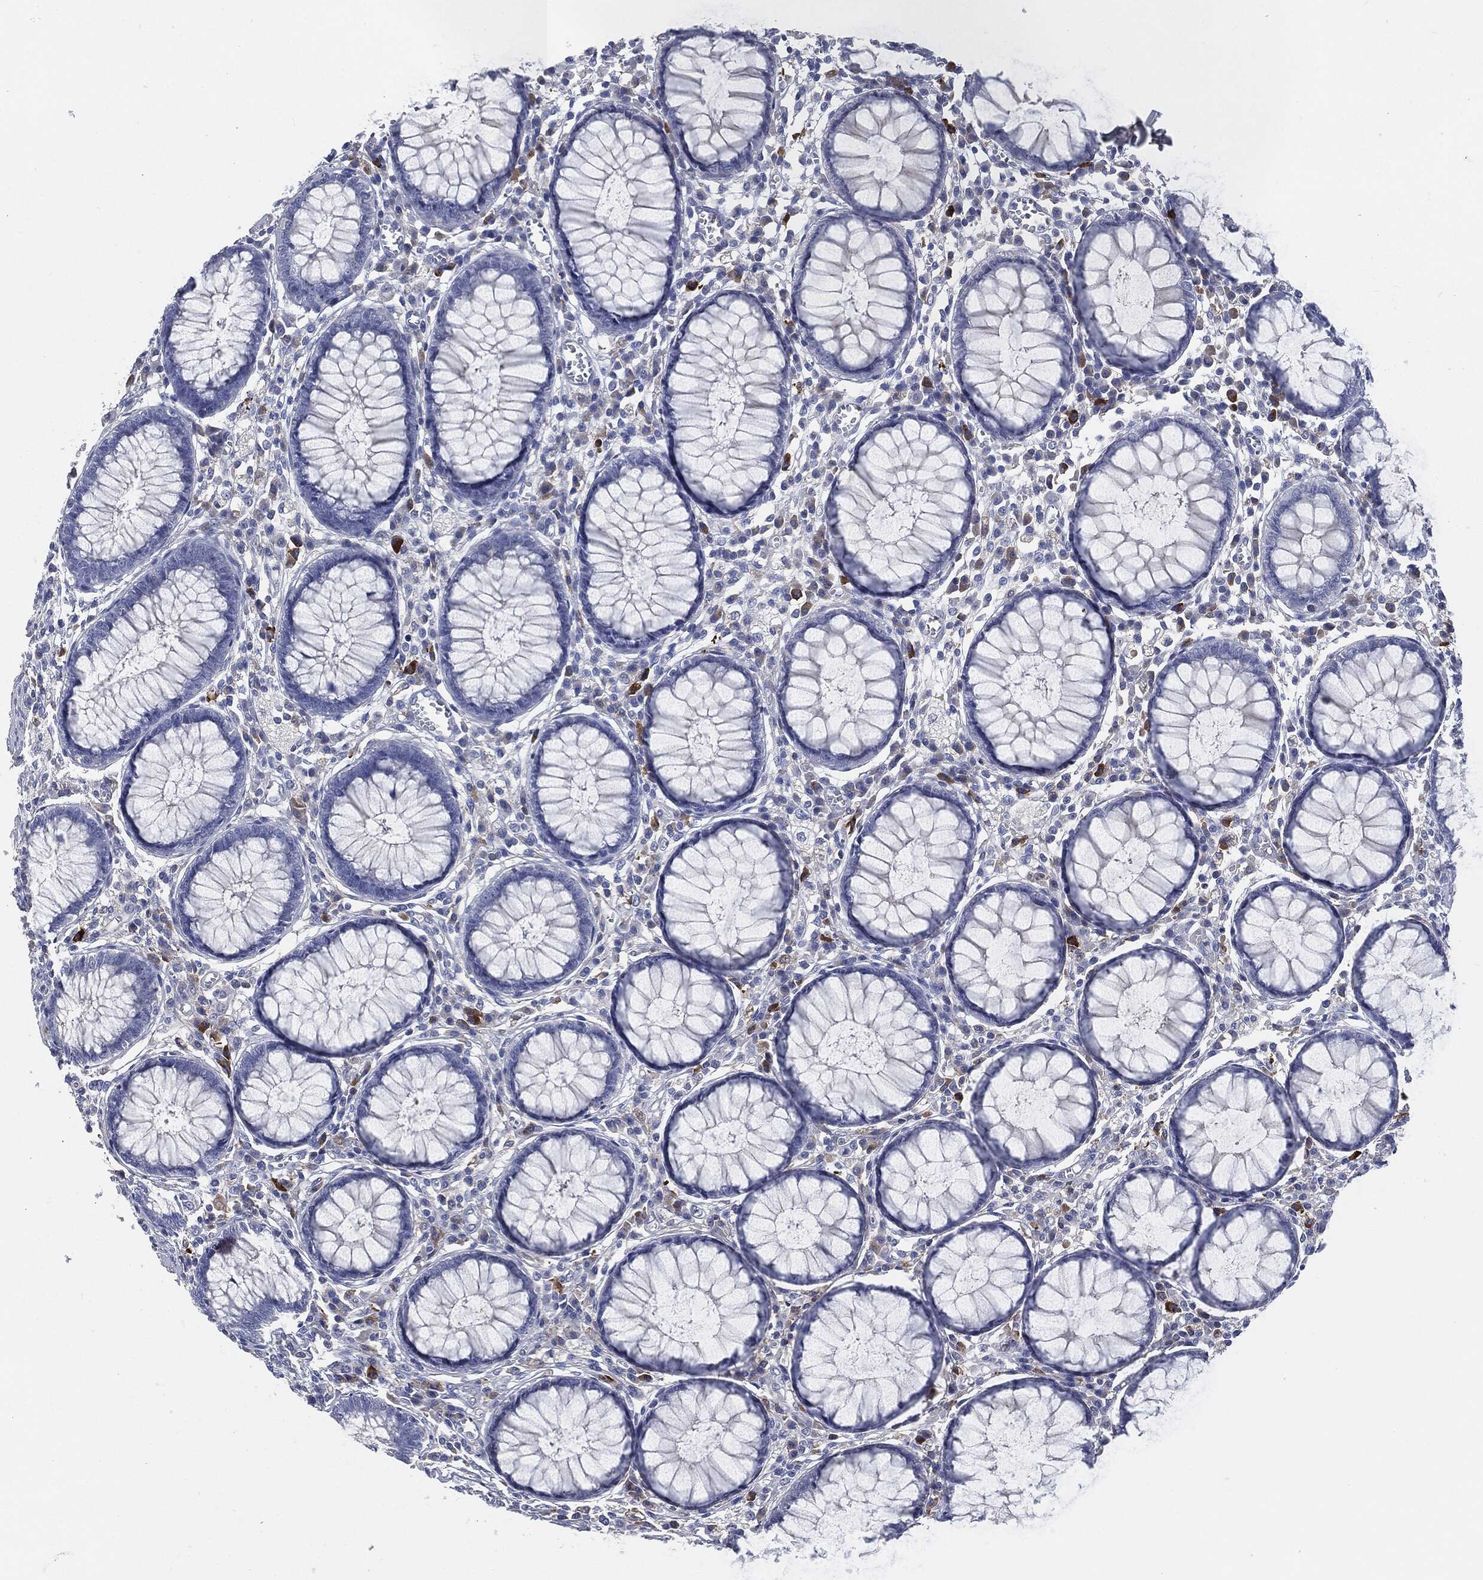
{"staining": {"intensity": "negative", "quantity": "none", "location": "none"}, "tissue": "colon", "cell_type": "Endothelial cells", "image_type": "normal", "snomed": [{"axis": "morphology", "description": "Normal tissue, NOS"}, {"axis": "topography", "description": "Colon"}], "caption": "DAB (3,3'-diaminobenzidine) immunohistochemical staining of benign human colon demonstrates no significant expression in endothelial cells. Nuclei are stained in blue.", "gene": "CD27", "patient": {"sex": "male", "age": 65}}